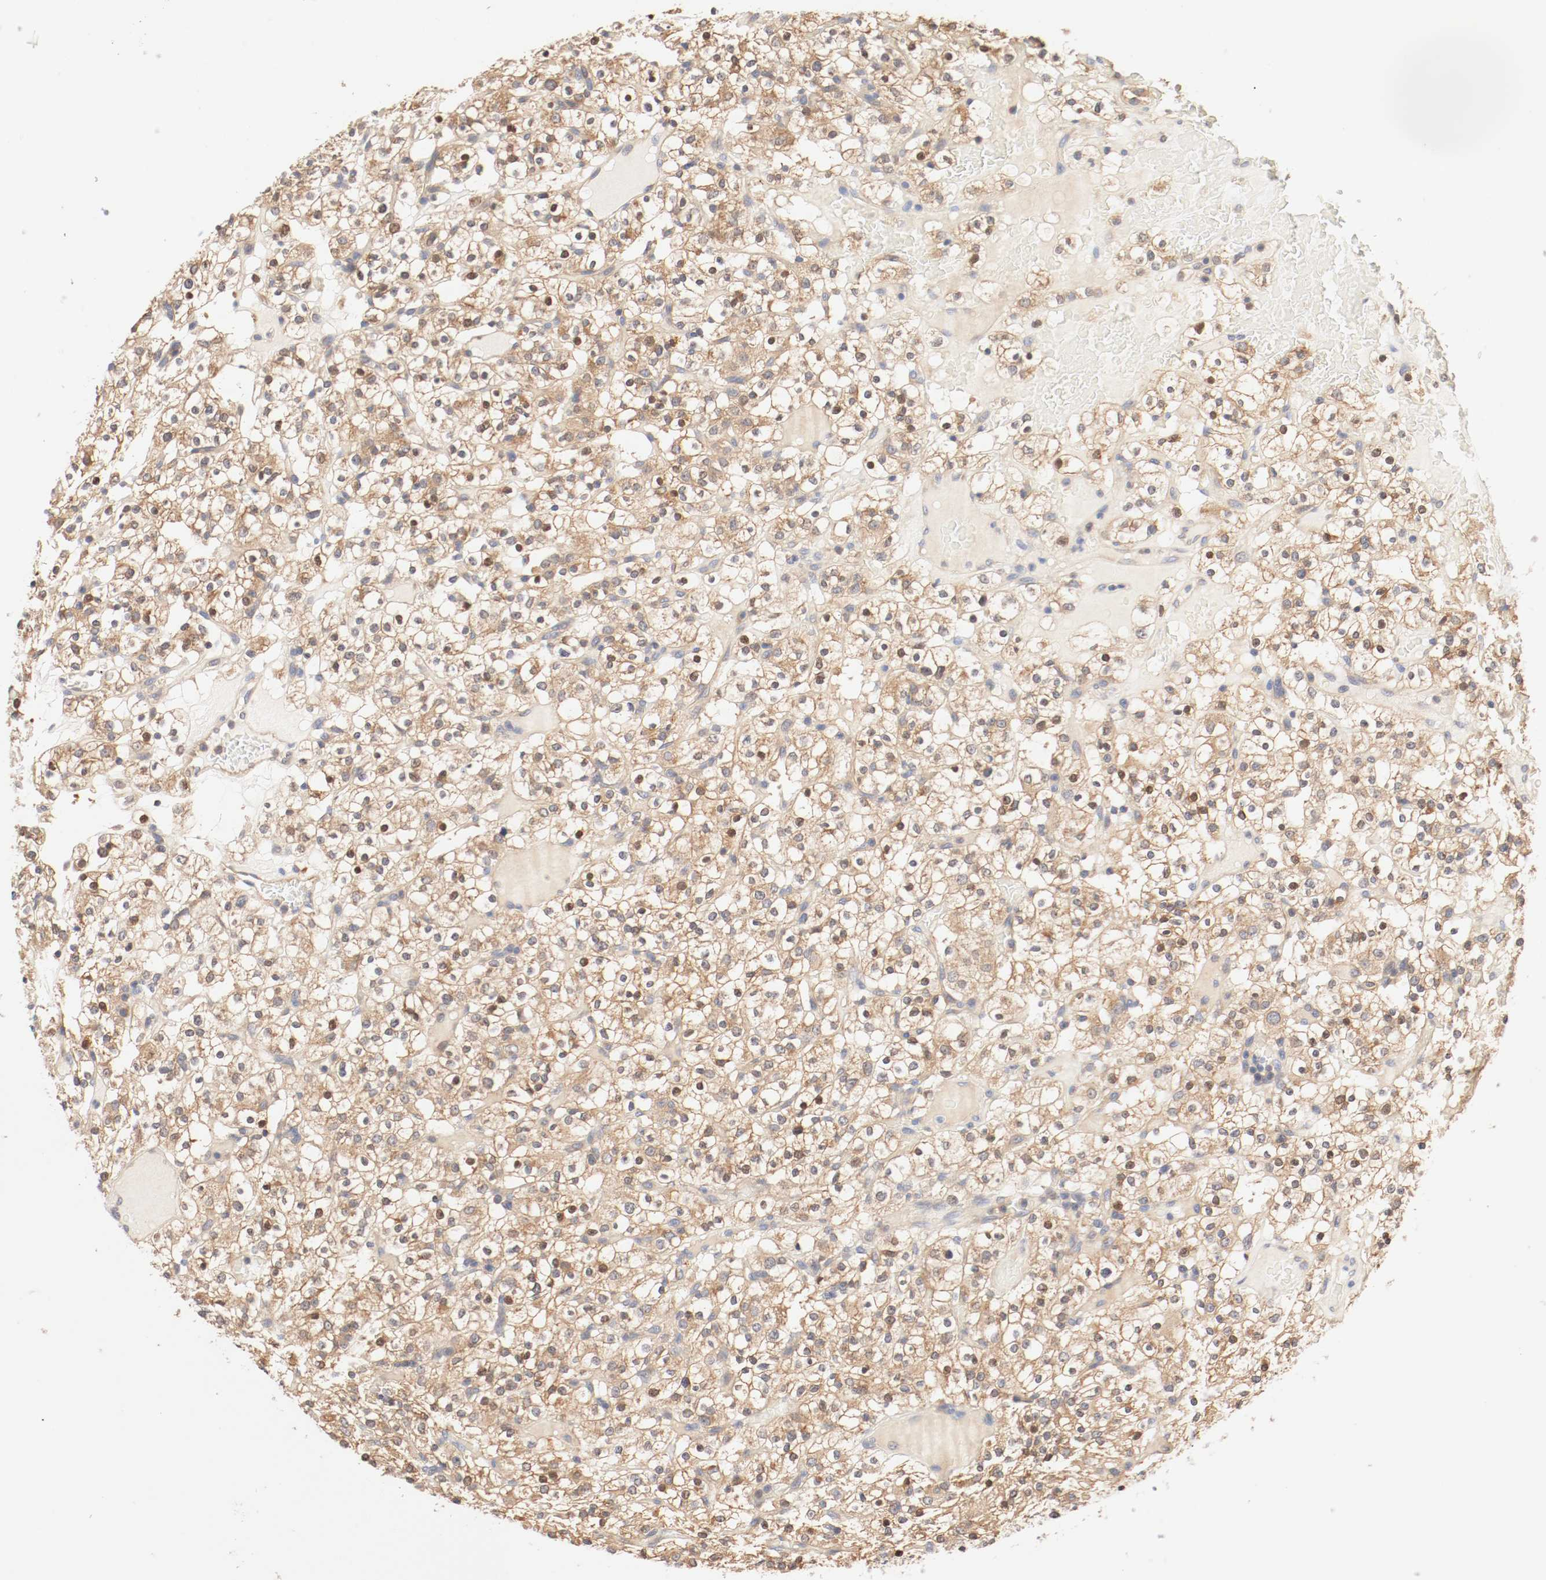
{"staining": {"intensity": "strong", "quantity": ">75%", "location": "cytoplasmic/membranous,nuclear"}, "tissue": "renal cancer", "cell_type": "Tumor cells", "image_type": "cancer", "snomed": [{"axis": "morphology", "description": "Normal tissue, NOS"}, {"axis": "morphology", "description": "Adenocarcinoma, NOS"}, {"axis": "topography", "description": "Kidney"}], "caption": "Immunohistochemistry (IHC) histopathology image of neoplastic tissue: renal adenocarcinoma stained using immunohistochemistry shows high levels of strong protein expression localized specifically in the cytoplasmic/membranous and nuclear of tumor cells, appearing as a cytoplasmic/membranous and nuclear brown color.", "gene": "GIT1", "patient": {"sex": "female", "age": 72}}